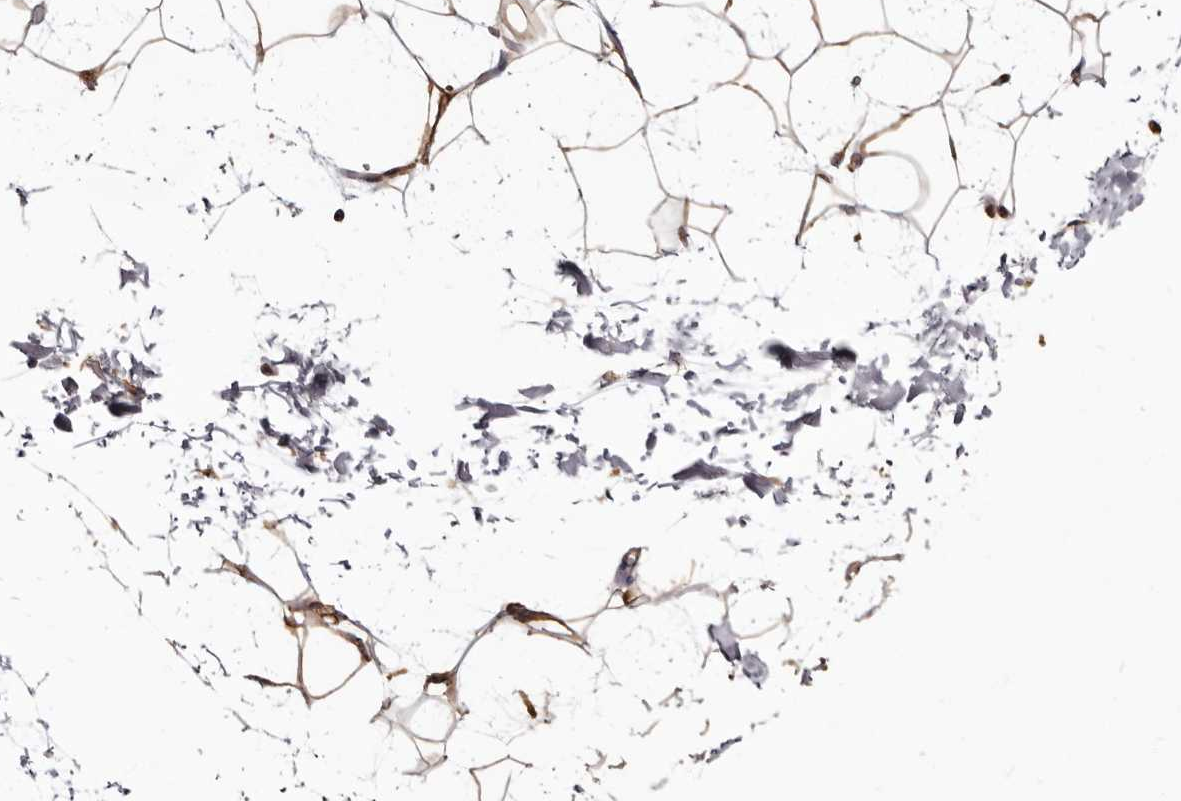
{"staining": {"intensity": "moderate", "quantity": "25%-75%", "location": "cytoplasmic/membranous"}, "tissue": "adipose tissue", "cell_type": "Adipocytes", "image_type": "normal", "snomed": [{"axis": "morphology", "description": "Normal tissue, NOS"}, {"axis": "topography", "description": "Soft tissue"}], "caption": "A medium amount of moderate cytoplasmic/membranous positivity is identified in about 25%-75% of adipocytes in unremarkable adipose tissue.", "gene": "TPD52", "patient": {"sex": "male", "age": 72}}